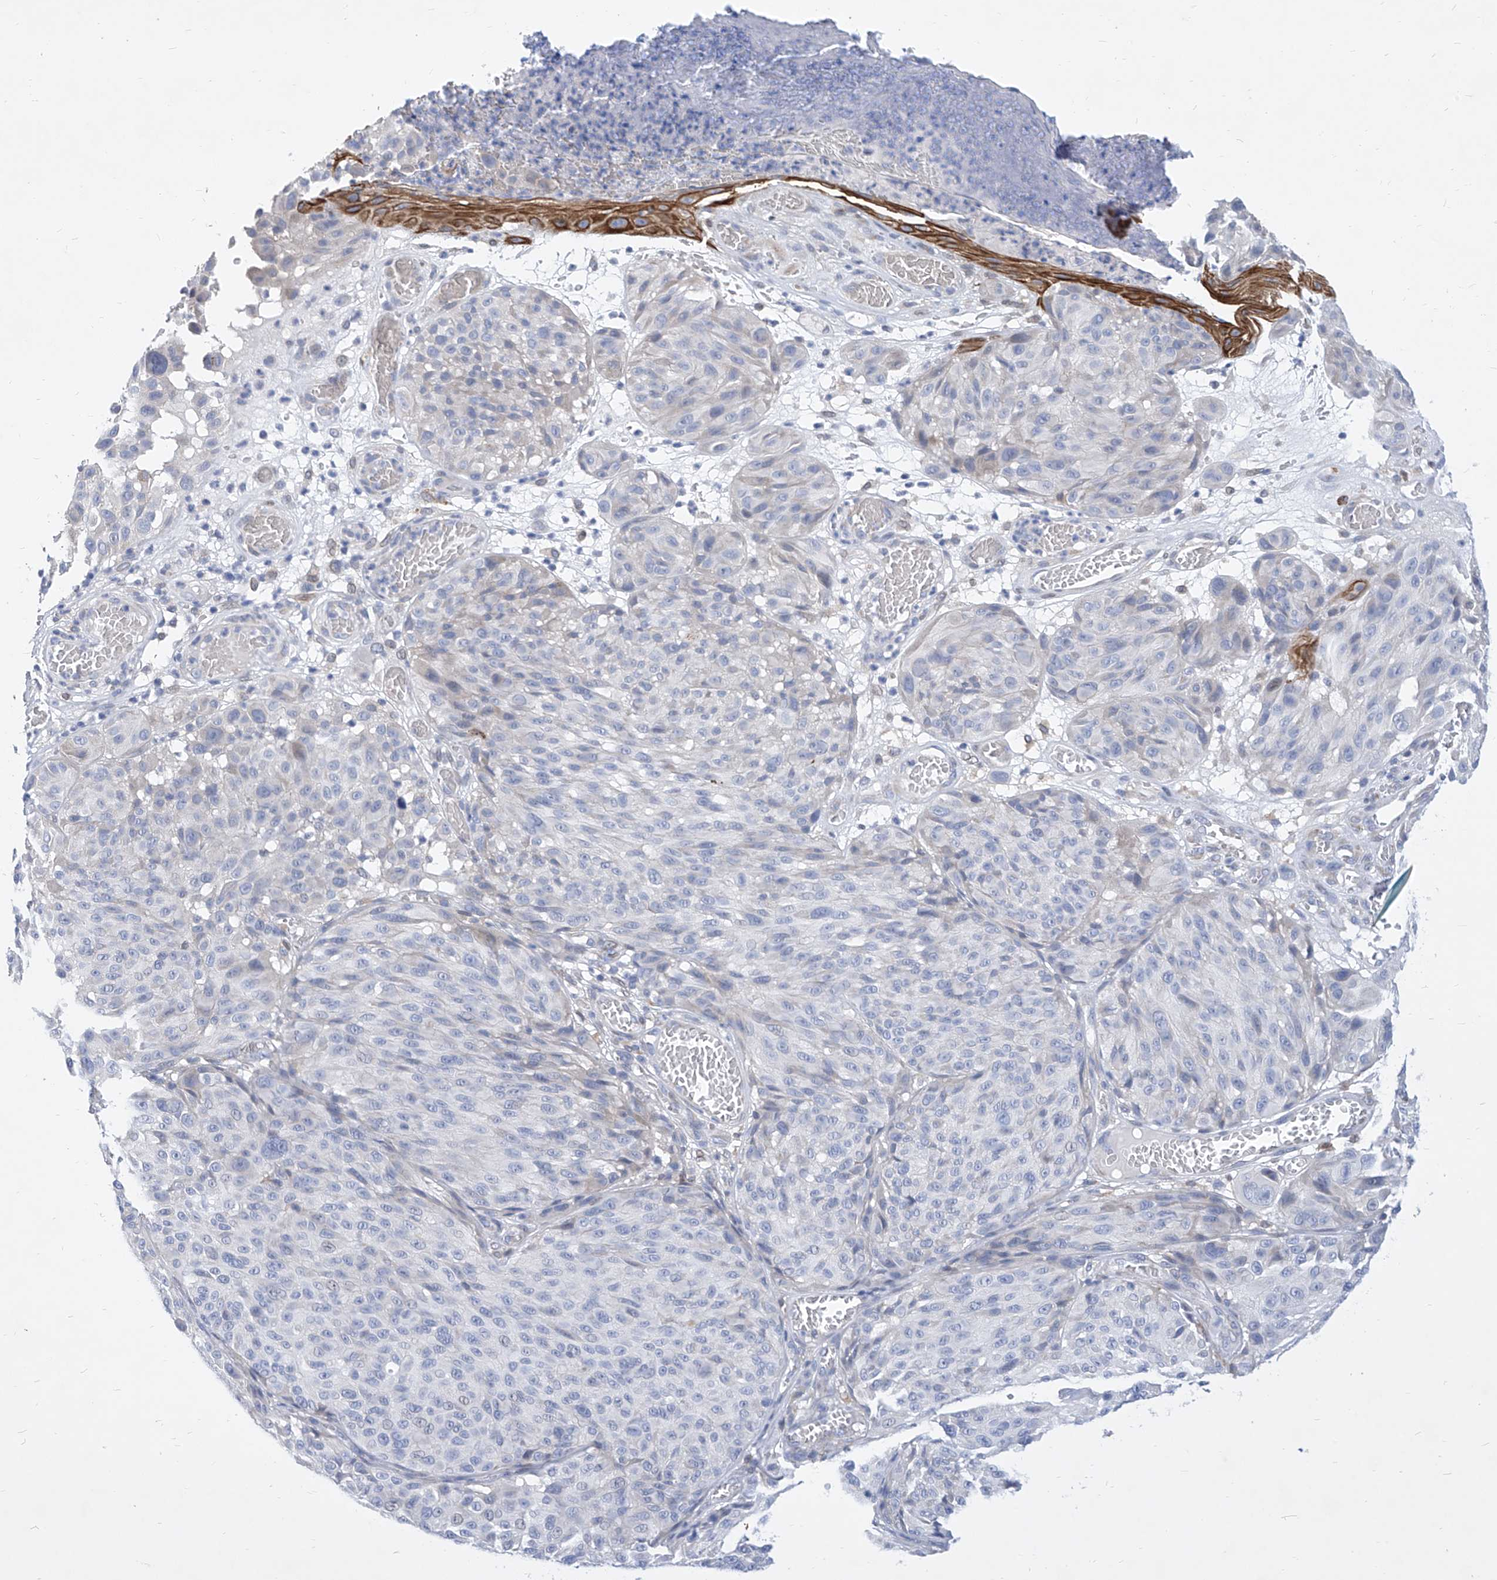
{"staining": {"intensity": "negative", "quantity": "none", "location": "none"}, "tissue": "melanoma", "cell_type": "Tumor cells", "image_type": "cancer", "snomed": [{"axis": "morphology", "description": "Malignant melanoma, NOS"}, {"axis": "topography", "description": "Skin"}], "caption": "Immunohistochemical staining of malignant melanoma demonstrates no significant expression in tumor cells.", "gene": "MX2", "patient": {"sex": "male", "age": 83}}